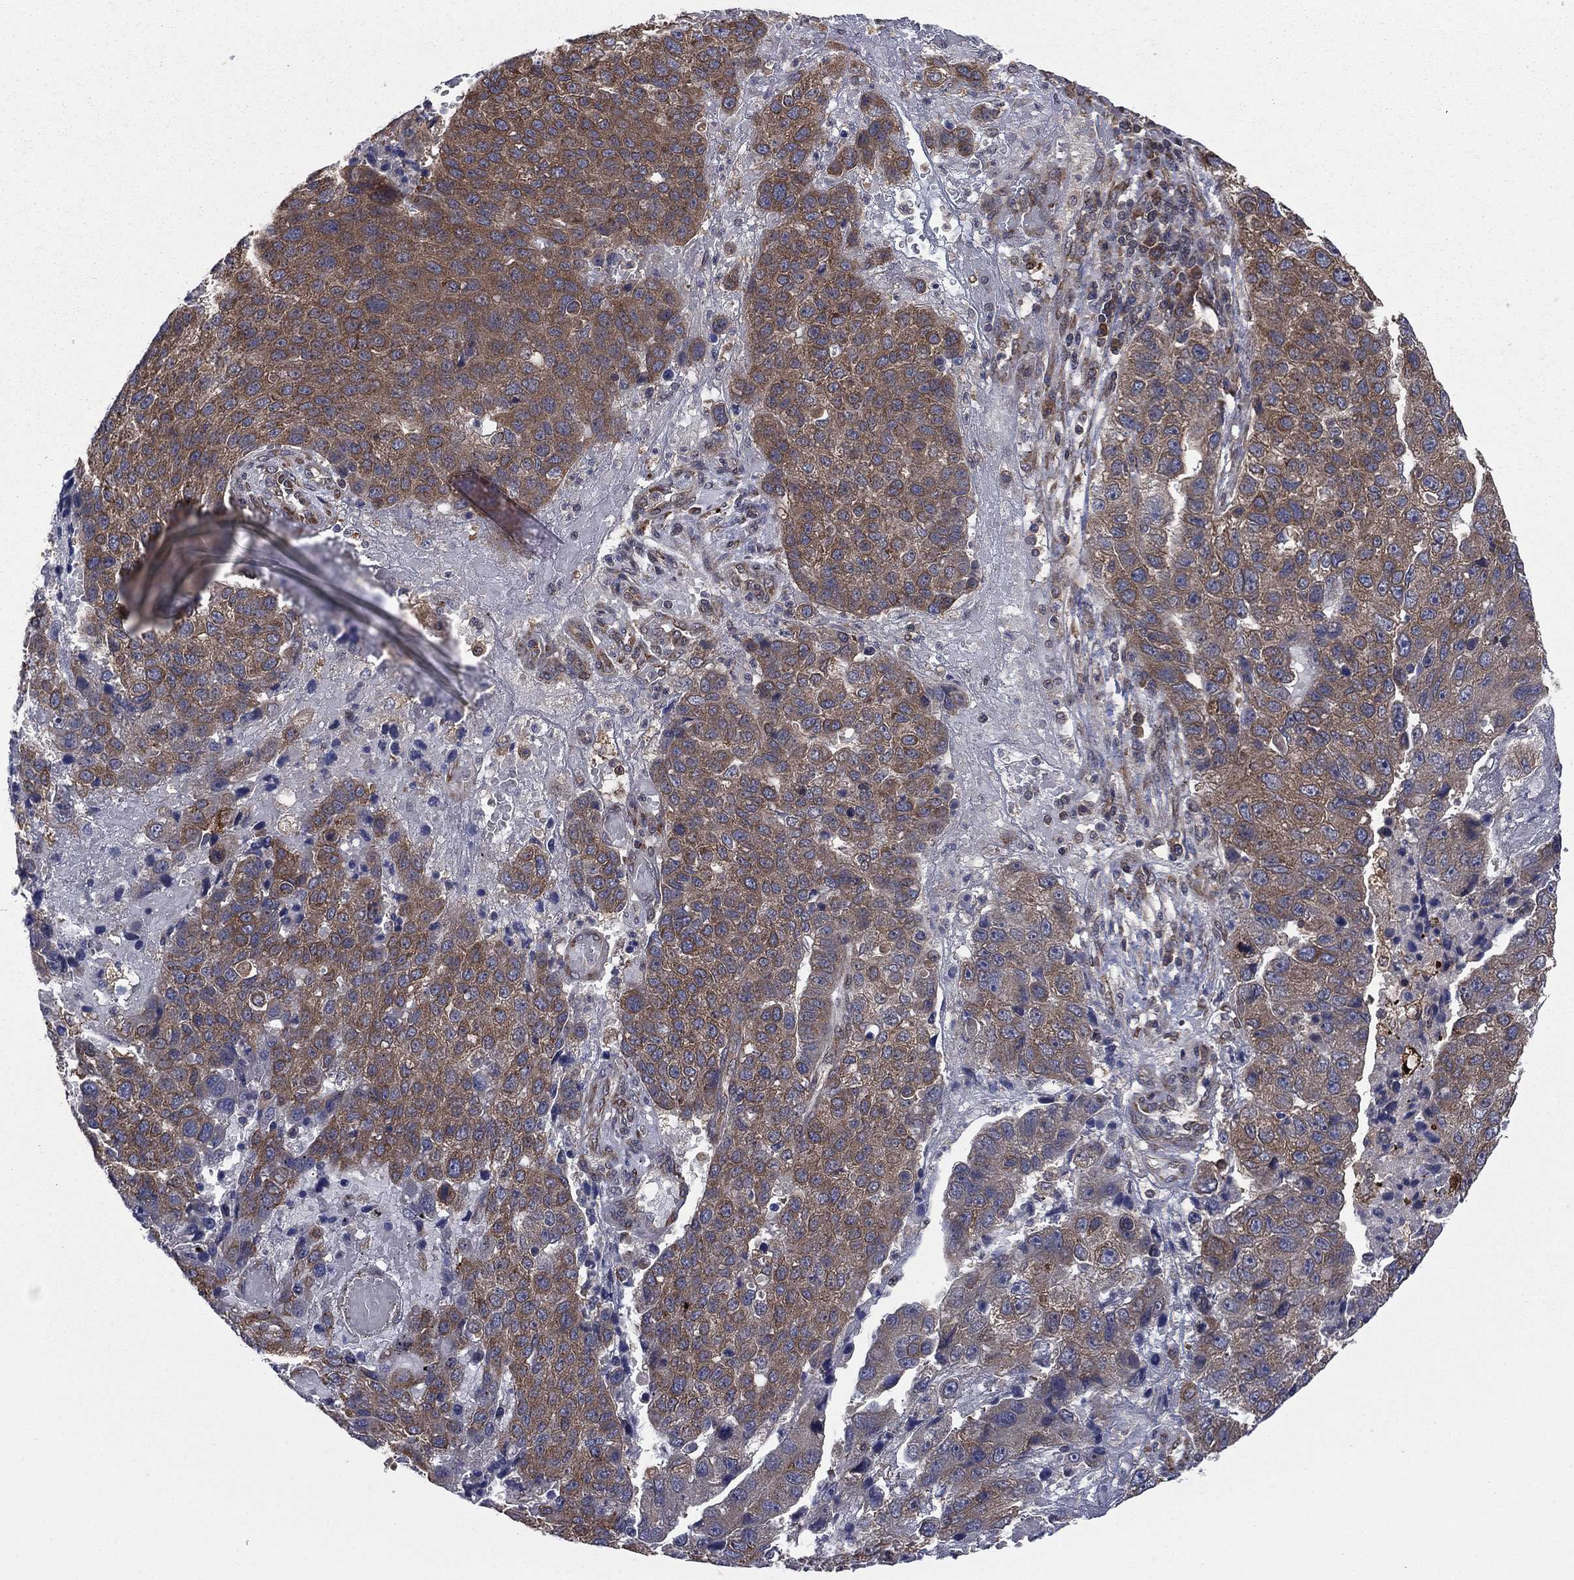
{"staining": {"intensity": "moderate", "quantity": "<25%", "location": "cytoplasmic/membranous"}, "tissue": "pancreatic cancer", "cell_type": "Tumor cells", "image_type": "cancer", "snomed": [{"axis": "morphology", "description": "Adenocarcinoma, NOS"}, {"axis": "topography", "description": "Pancreas"}], "caption": "This histopathology image reveals IHC staining of human adenocarcinoma (pancreatic), with low moderate cytoplasmic/membranous staining in approximately <25% of tumor cells.", "gene": "C2orf76", "patient": {"sex": "female", "age": 61}}